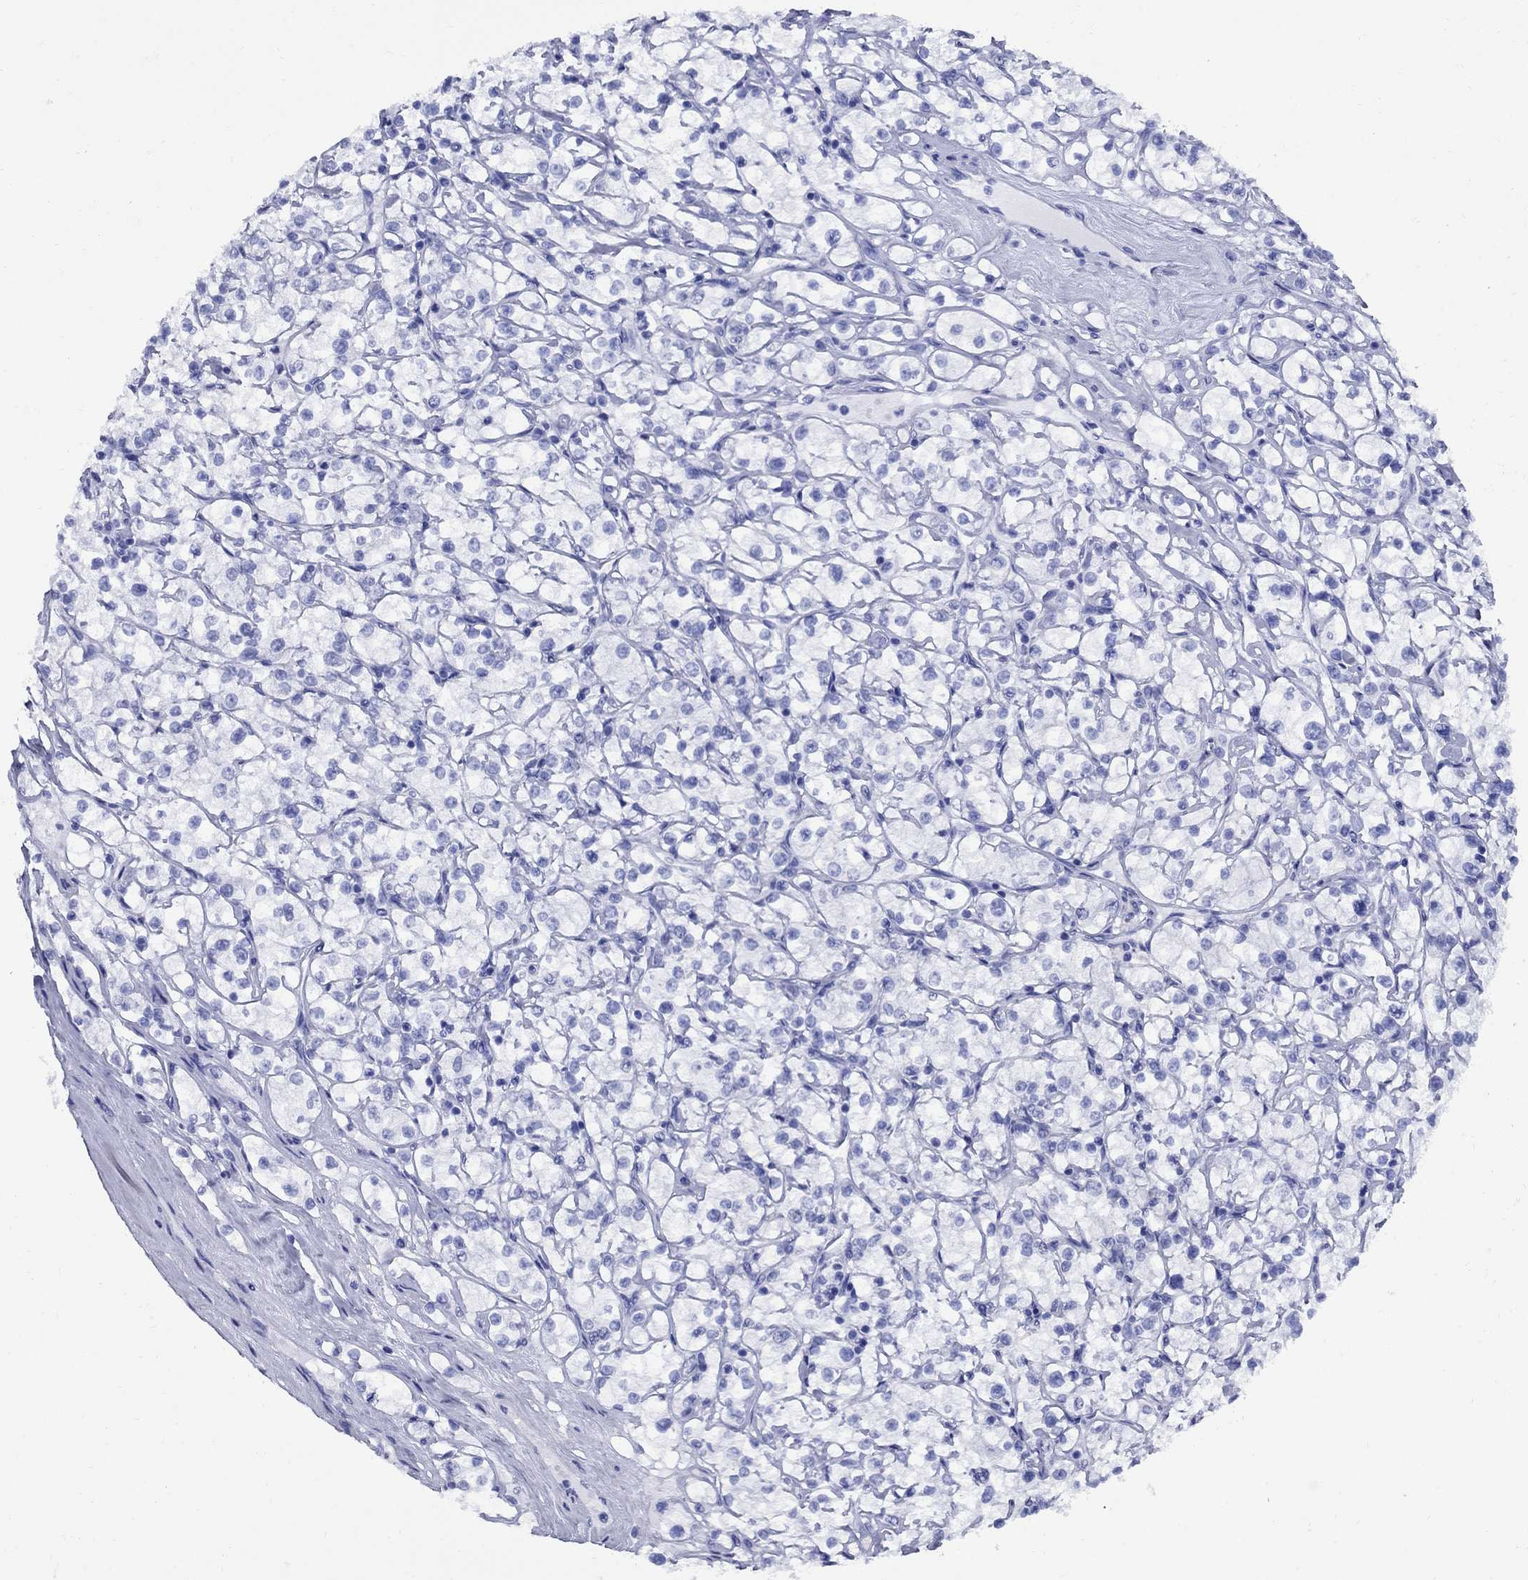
{"staining": {"intensity": "negative", "quantity": "none", "location": "none"}, "tissue": "renal cancer", "cell_type": "Tumor cells", "image_type": "cancer", "snomed": [{"axis": "morphology", "description": "Adenocarcinoma, NOS"}, {"axis": "topography", "description": "Kidney"}], "caption": "A high-resolution image shows immunohistochemistry staining of renal cancer (adenocarcinoma), which exhibits no significant staining in tumor cells.", "gene": "SMCP", "patient": {"sex": "male", "age": 67}}